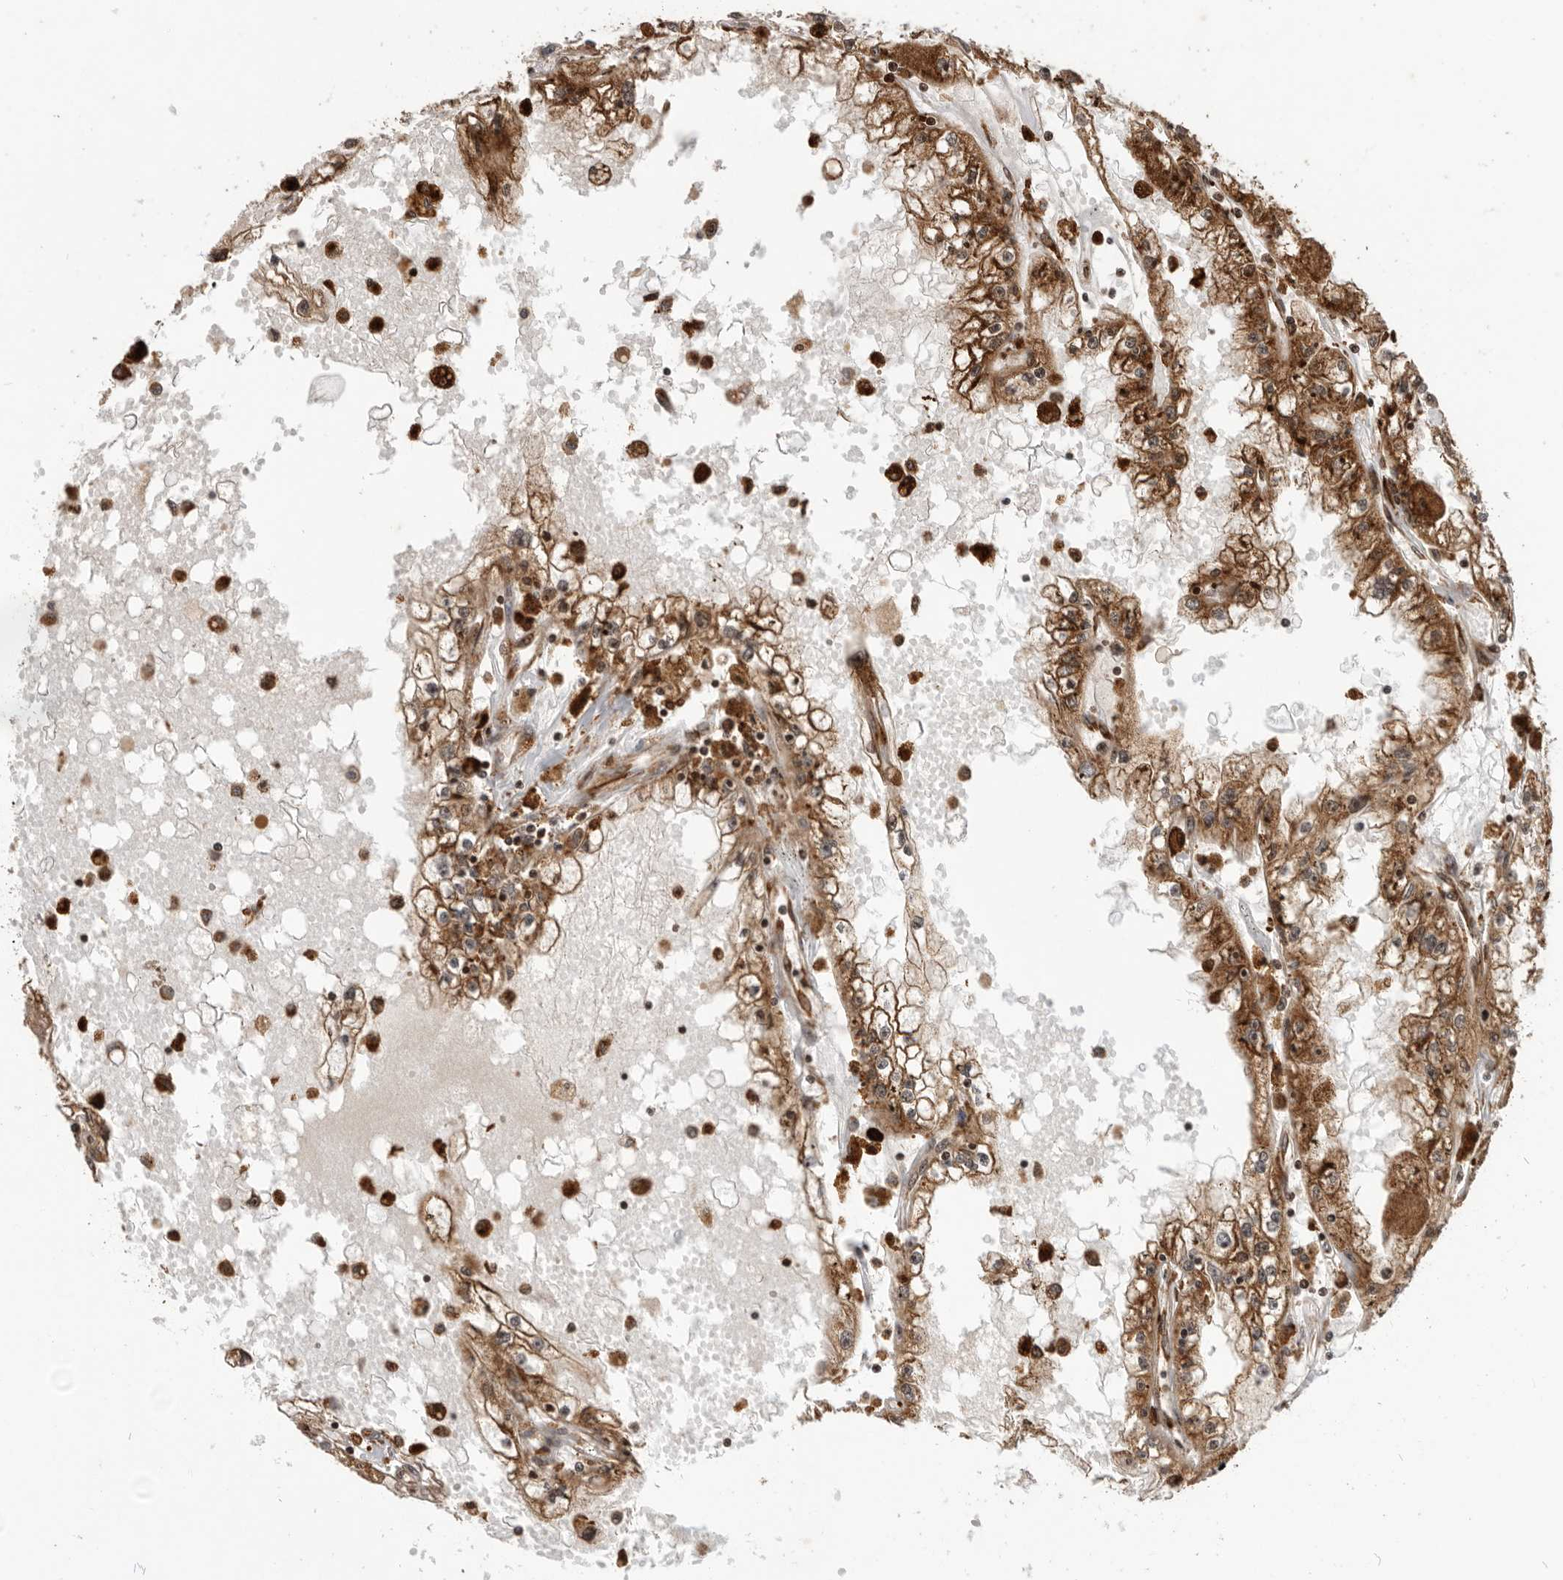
{"staining": {"intensity": "moderate", "quantity": ">75%", "location": "cytoplasmic/membranous"}, "tissue": "renal cancer", "cell_type": "Tumor cells", "image_type": "cancer", "snomed": [{"axis": "morphology", "description": "Adenocarcinoma, NOS"}, {"axis": "topography", "description": "Kidney"}], "caption": "Moderate cytoplasmic/membranous protein staining is seen in approximately >75% of tumor cells in renal adenocarcinoma. The staining is performed using DAB brown chromogen to label protein expression. The nuclei are counter-stained blue using hematoxylin.", "gene": "FZD3", "patient": {"sex": "male", "age": 56}}